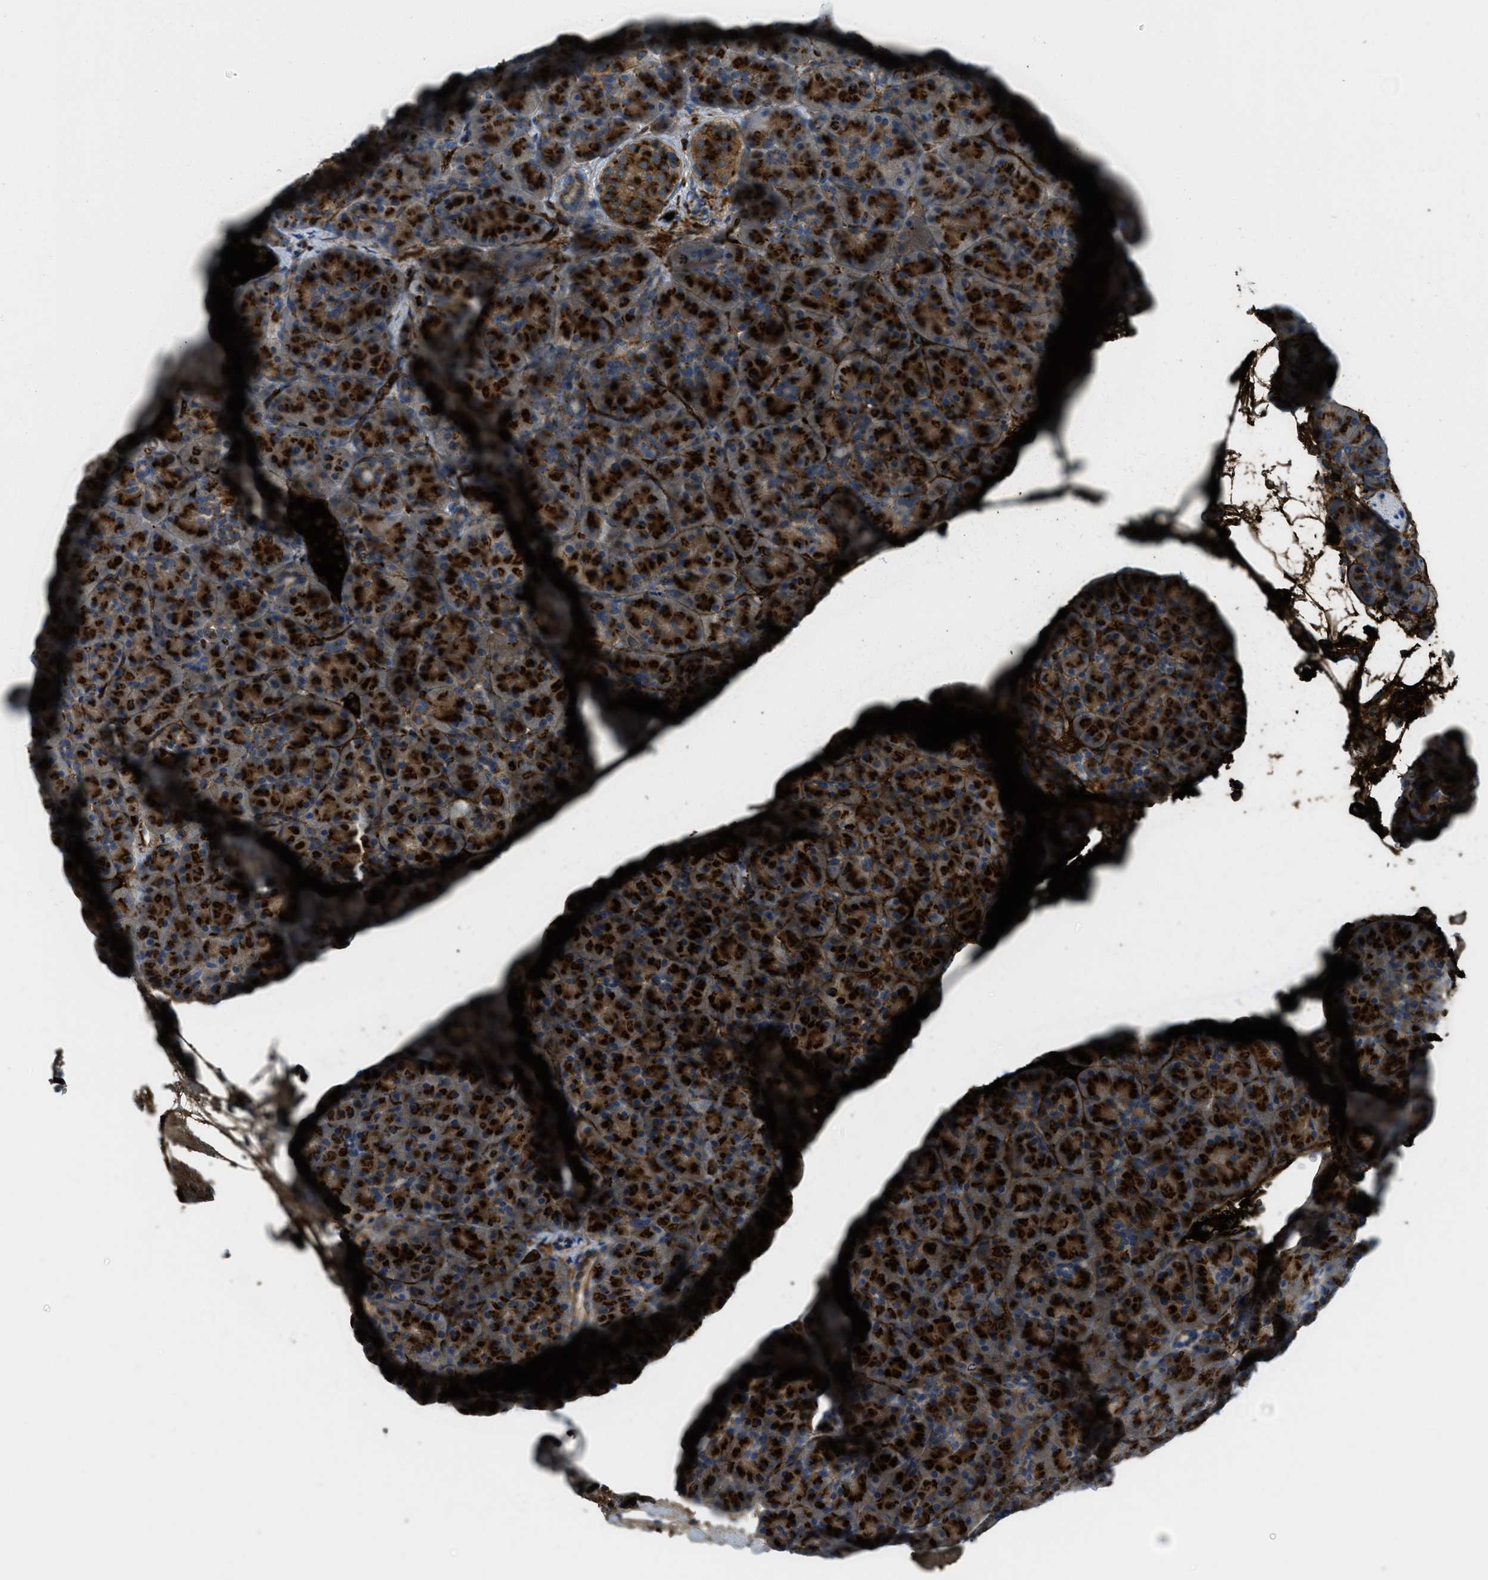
{"staining": {"intensity": "strong", "quantity": ">75%", "location": "cytoplasmic/membranous"}, "tissue": "pancreas", "cell_type": "Exocrine glandular cells", "image_type": "normal", "snomed": [{"axis": "morphology", "description": "Normal tissue, NOS"}, {"axis": "topography", "description": "Pancreas"}], "caption": "IHC (DAB (3,3'-diaminobenzidine)) staining of unremarkable pancreas displays strong cytoplasmic/membranous protein staining in about >75% of exocrine glandular cells. The staining was performed using DAB (3,3'-diaminobenzidine), with brown indicating positive protein expression. Nuclei are stained blue with hematoxylin.", "gene": "TRIM59", "patient": {"sex": "male", "age": 66}}